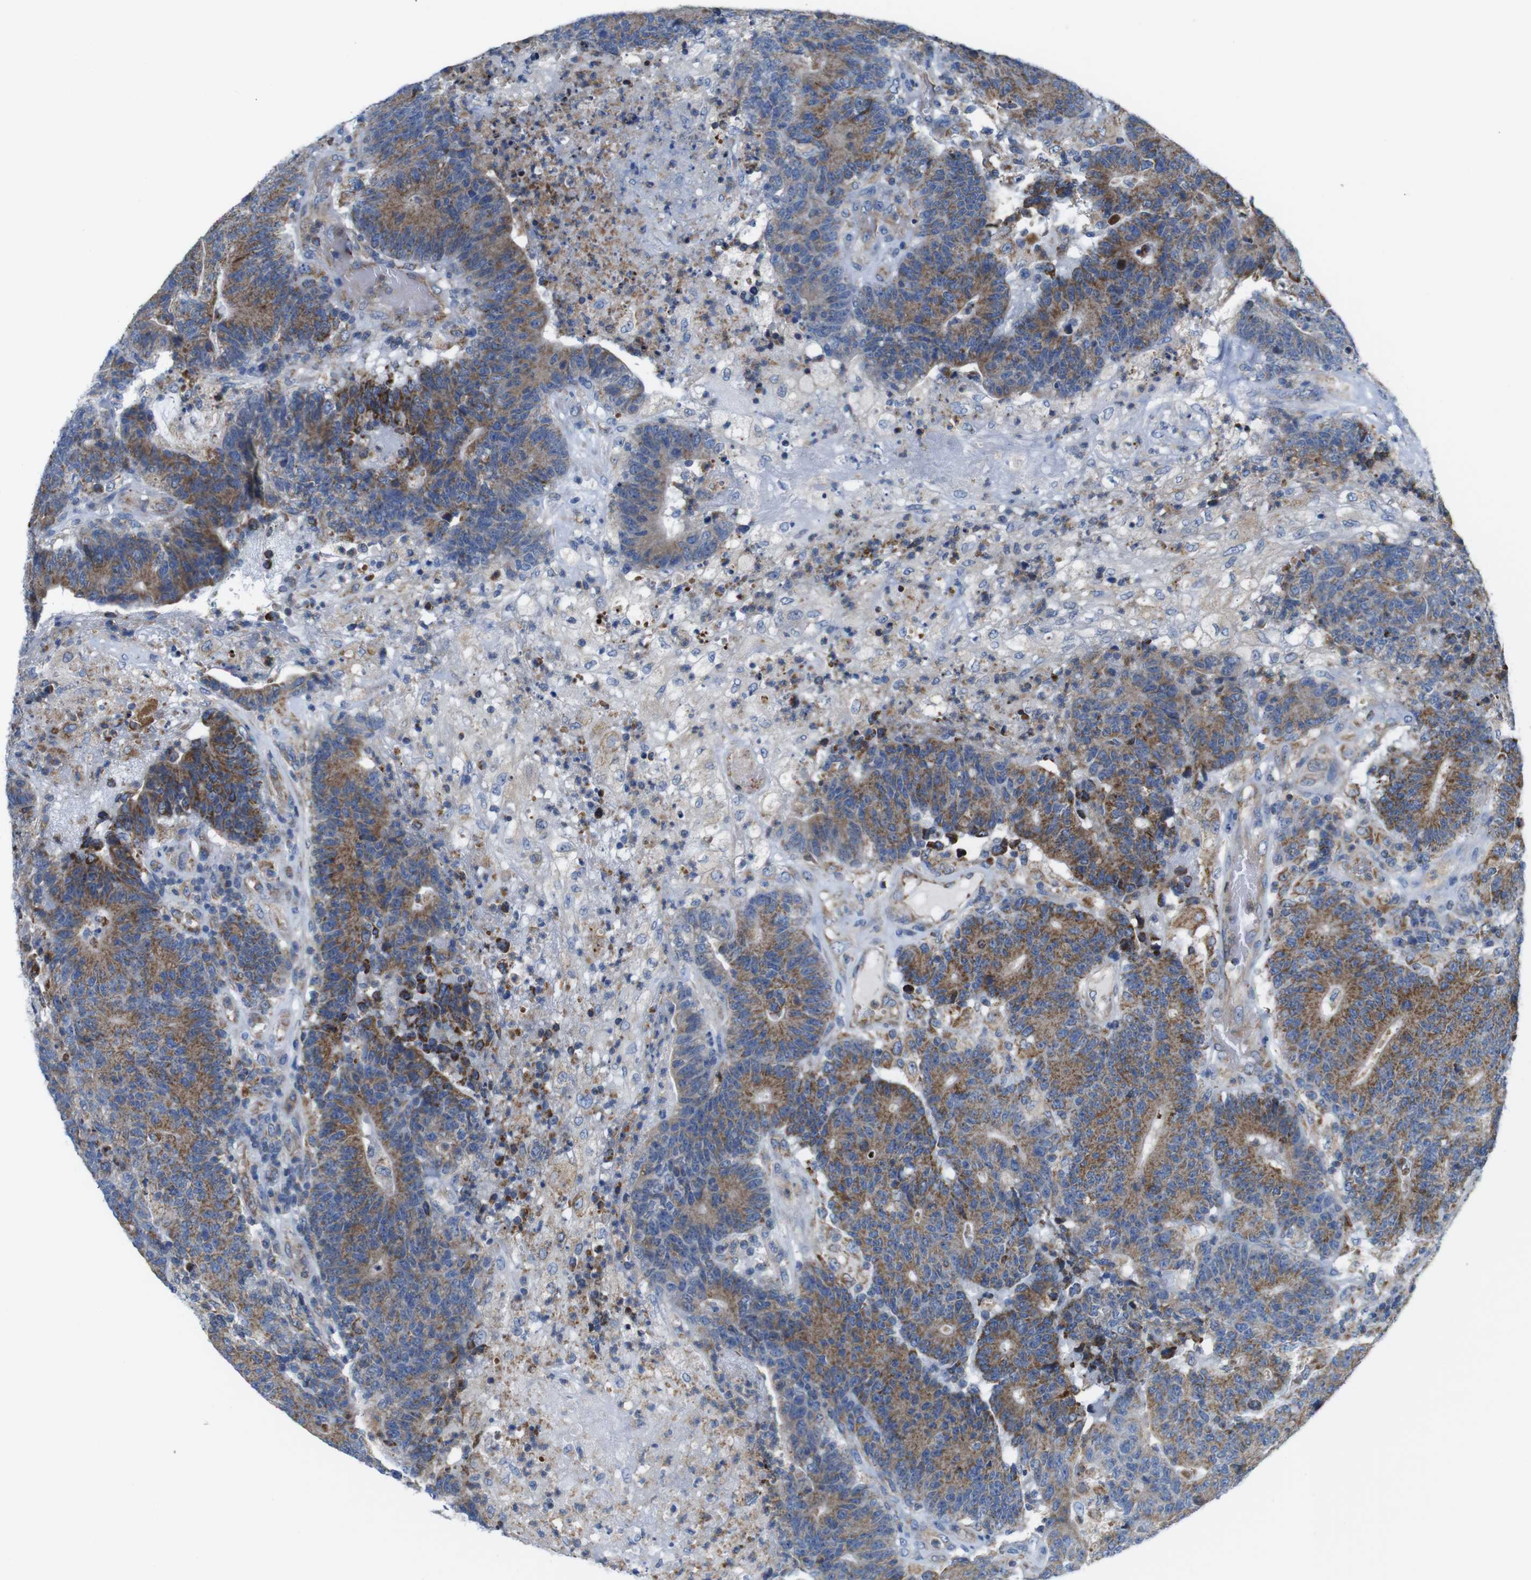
{"staining": {"intensity": "moderate", "quantity": ">75%", "location": "cytoplasmic/membranous"}, "tissue": "colorectal cancer", "cell_type": "Tumor cells", "image_type": "cancer", "snomed": [{"axis": "morphology", "description": "Normal tissue, NOS"}, {"axis": "morphology", "description": "Adenocarcinoma, NOS"}, {"axis": "topography", "description": "Colon"}], "caption": "Immunohistochemical staining of colorectal cancer (adenocarcinoma) reveals moderate cytoplasmic/membranous protein expression in approximately >75% of tumor cells.", "gene": "PDCD1LG2", "patient": {"sex": "female", "age": 75}}